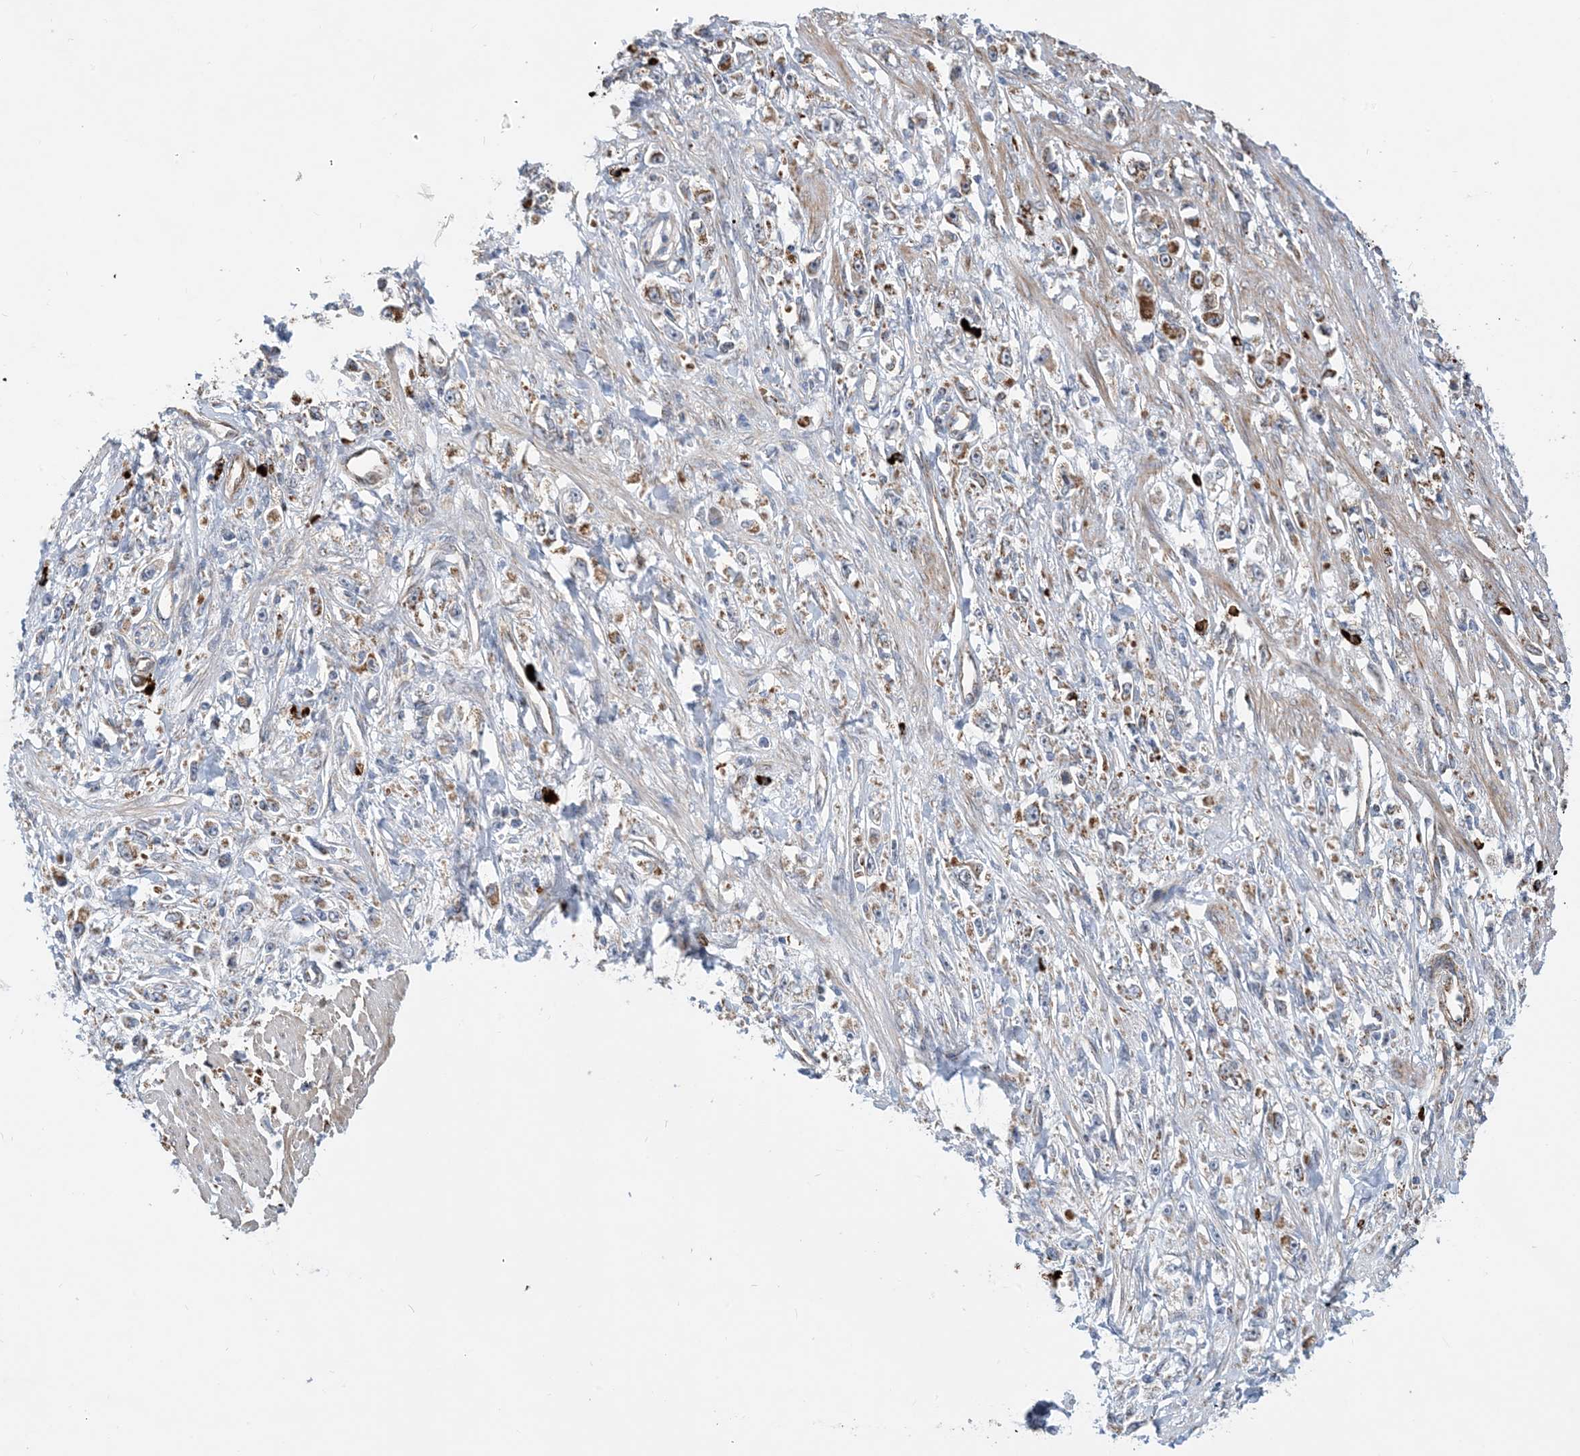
{"staining": {"intensity": "moderate", "quantity": "<25%", "location": "cytoplasmic/membranous"}, "tissue": "stomach cancer", "cell_type": "Tumor cells", "image_type": "cancer", "snomed": [{"axis": "morphology", "description": "Adenocarcinoma, NOS"}, {"axis": "topography", "description": "Stomach"}], "caption": "Immunohistochemical staining of human adenocarcinoma (stomach) demonstrates low levels of moderate cytoplasmic/membranous protein positivity in about <25% of tumor cells.", "gene": "PCDHGA1", "patient": {"sex": "female", "age": 59}}